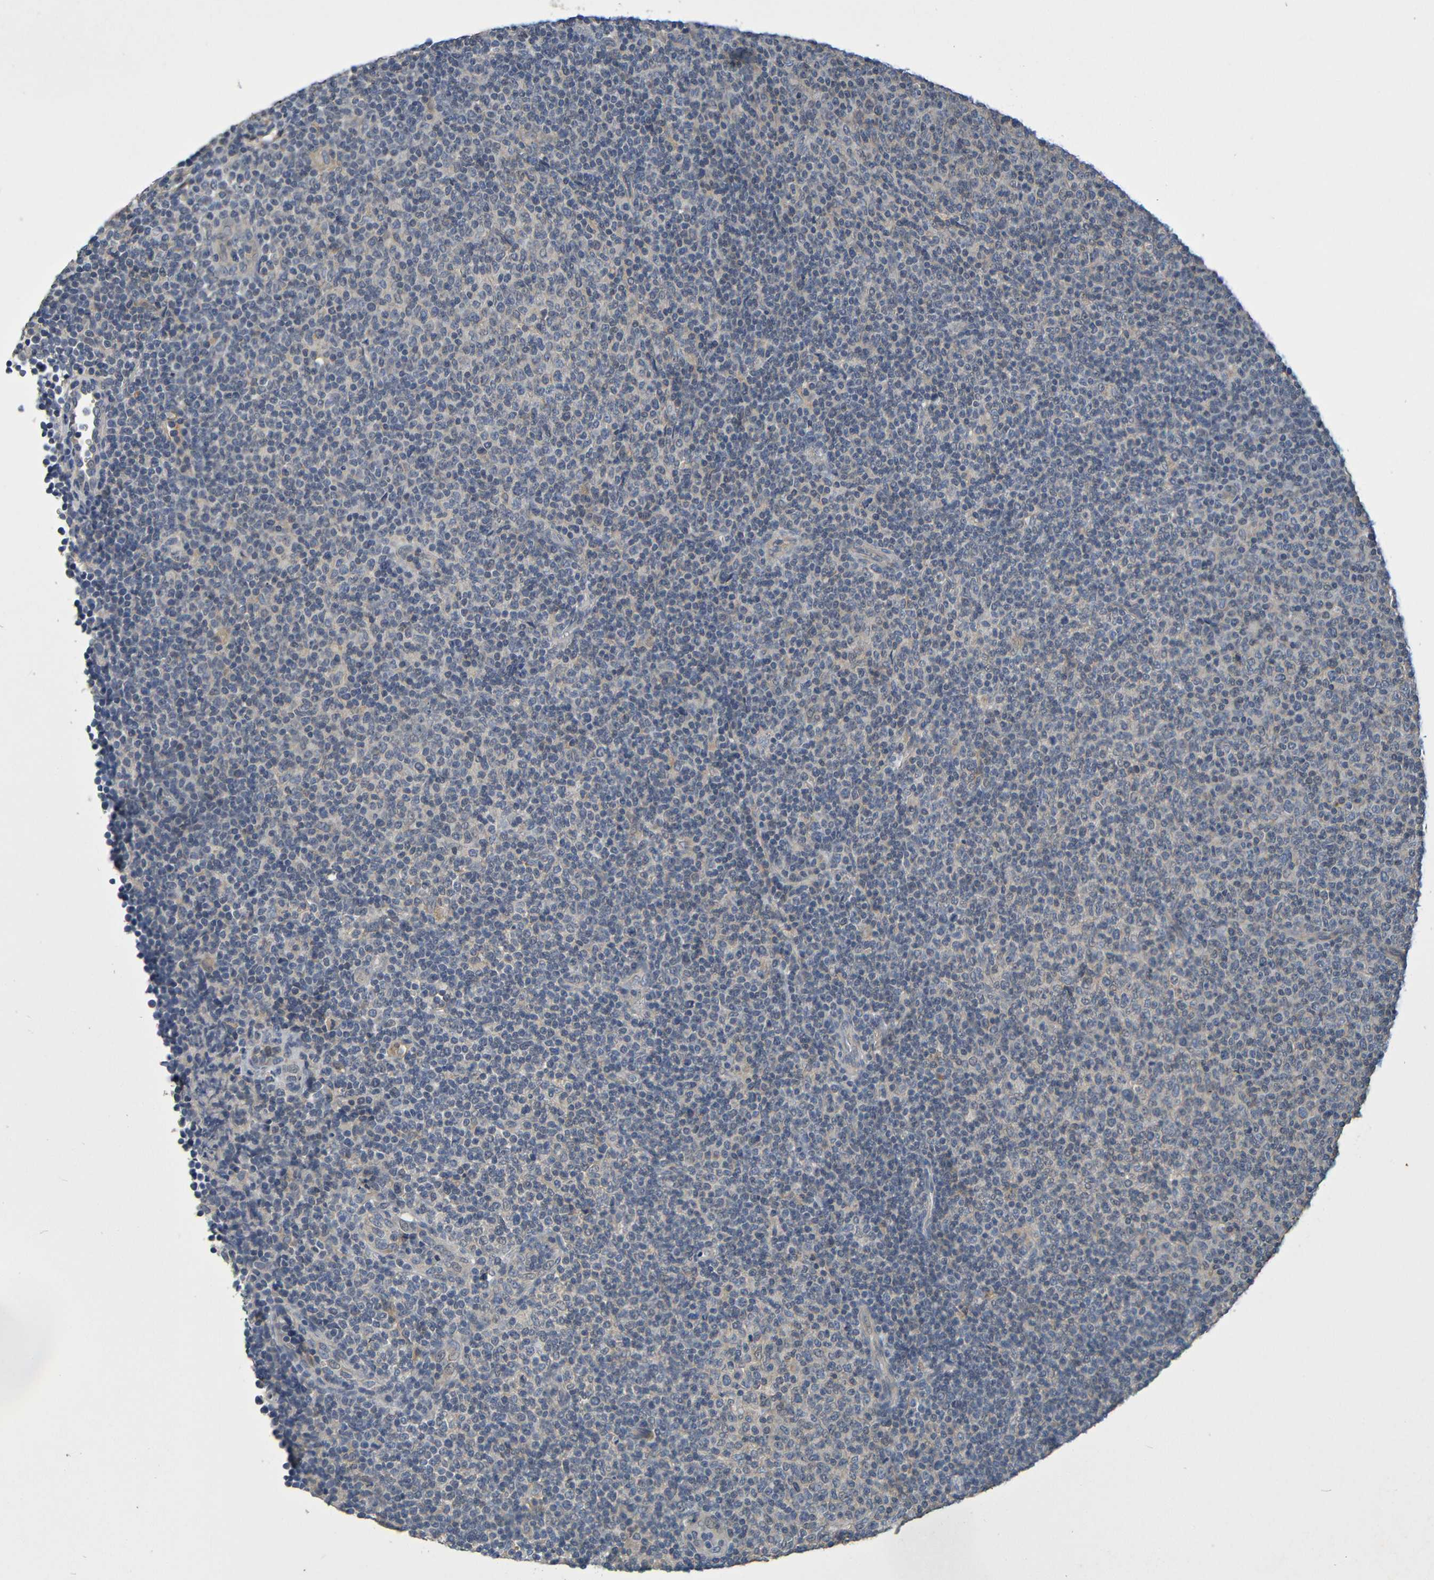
{"staining": {"intensity": "negative", "quantity": "none", "location": "none"}, "tissue": "lymphoma", "cell_type": "Tumor cells", "image_type": "cancer", "snomed": [{"axis": "morphology", "description": "Malignant lymphoma, non-Hodgkin's type, Low grade"}, {"axis": "topography", "description": "Lymph node"}], "caption": "Tumor cells are negative for protein expression in human lymphoma.", "gene": "C1QA", "patient": {"sex": "male", "age": 70}}